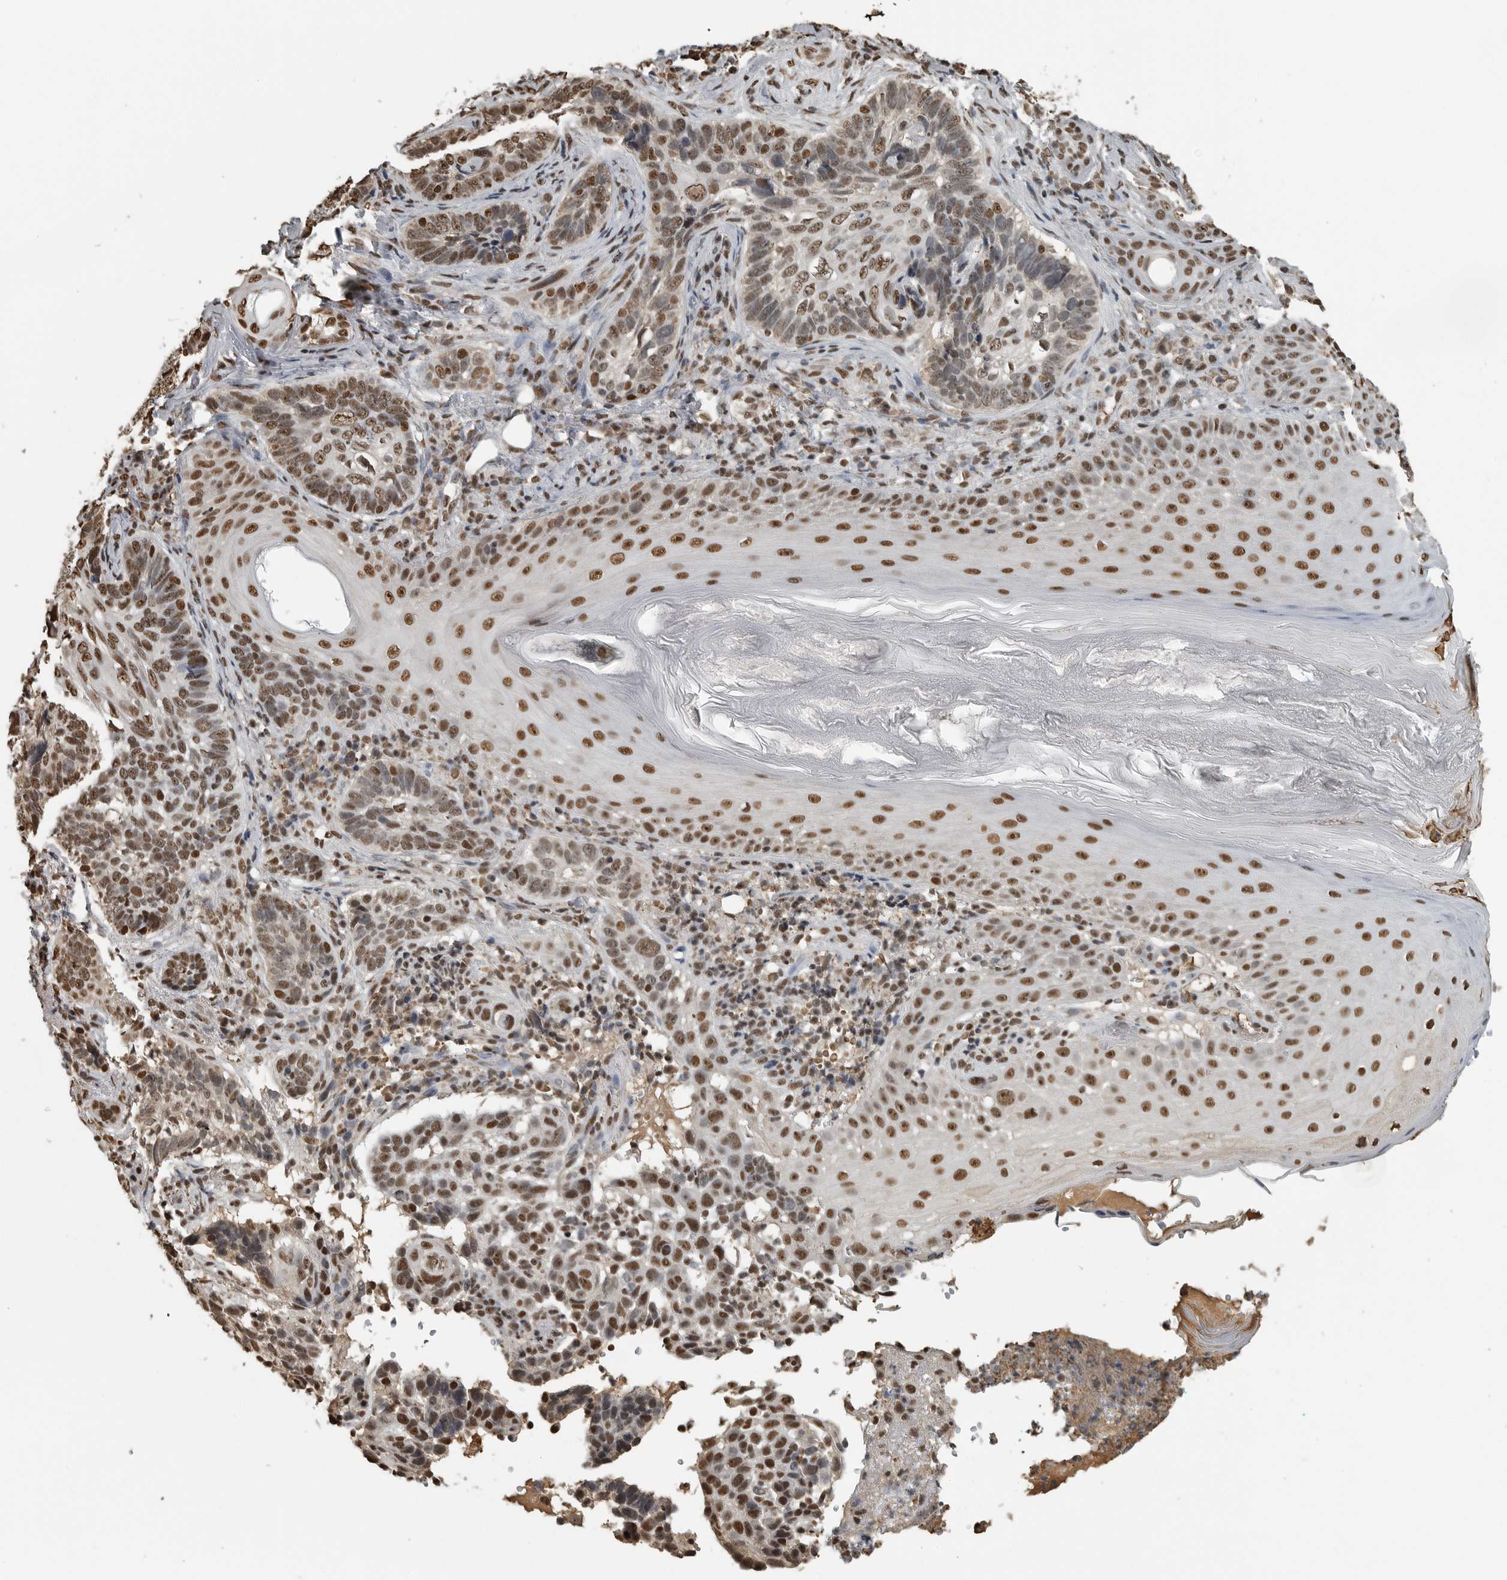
{"staining": {"intensity": "moderate", "quantity": ">75%", "location": "nuclear"}, "tissue": "skin cancer", "cell_type": "Tumor cells", "image_type": "cancer", "snomed": [{"axis": "morphology", "description": "Basal cell carcinoma"}, {"axis": "topography", "description": "Skin"}], "caption": "Immunohistochemical staining of human skin basal cell carcinoma reveals medium levels of moderate nuclear staining in approximately >75% of tumor cells. The protein of interest is shown in brown color, while the nuclei are stained blue.", "gene": "TGS1", "patient": {"sex": "female", "age": 89}}